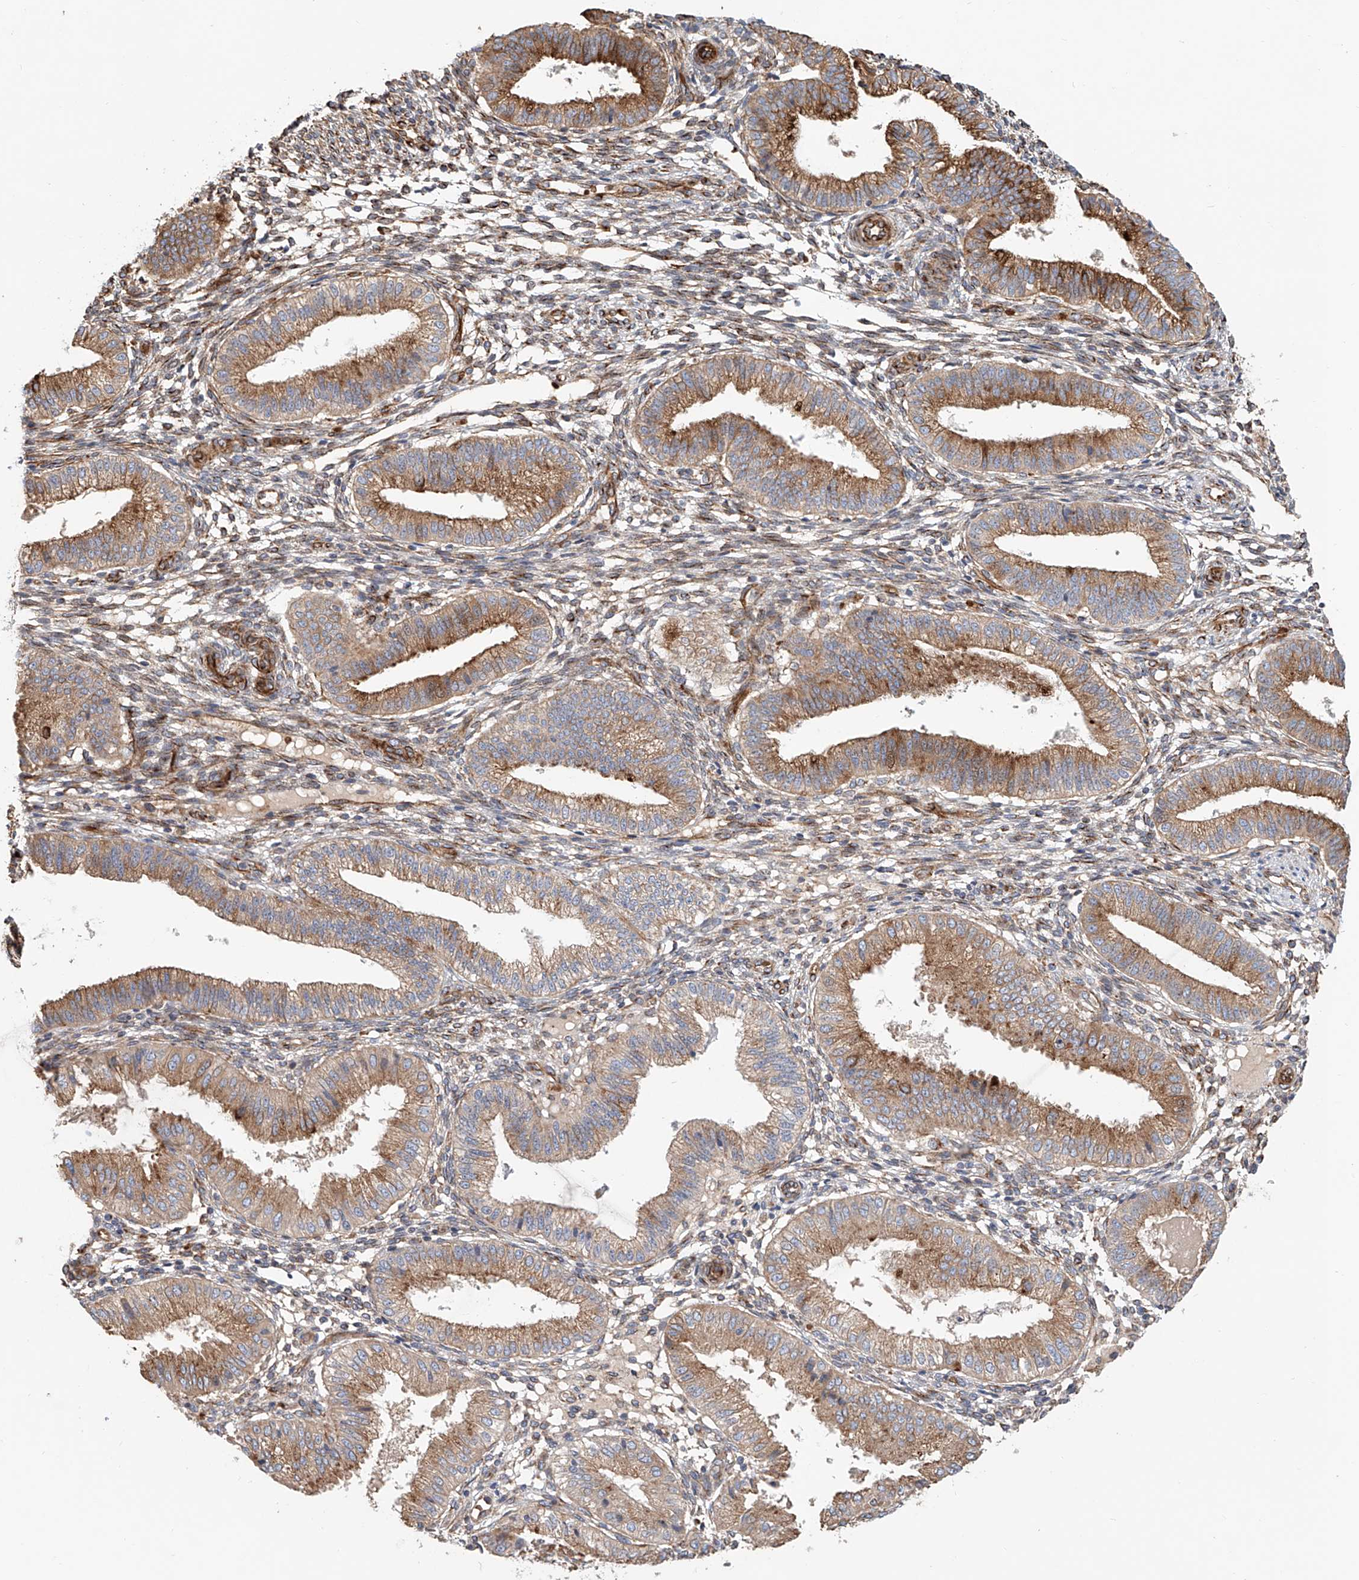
{"staining": {"intensity": "moderate", "quantity": "<25%", "location": "cytoplasmic/membranous"}, "tissue": "endometrium", "cell_type": "Cells in endometrial stroma", "image_type": "normal", "snomed": [{"axis": "morphology", "description": "Normal tissue, NOS"}, {"axis": "topography", "description": "Endometrium"}], "caption": "IHC of unremarkable human endometrium exhibits low levels of moderate cytoplasmic/membranous expression in about <25% of cells in endometrial stroma.", "gene": "HGSNAT", "patient": {"sex": "female", "age": 39}}